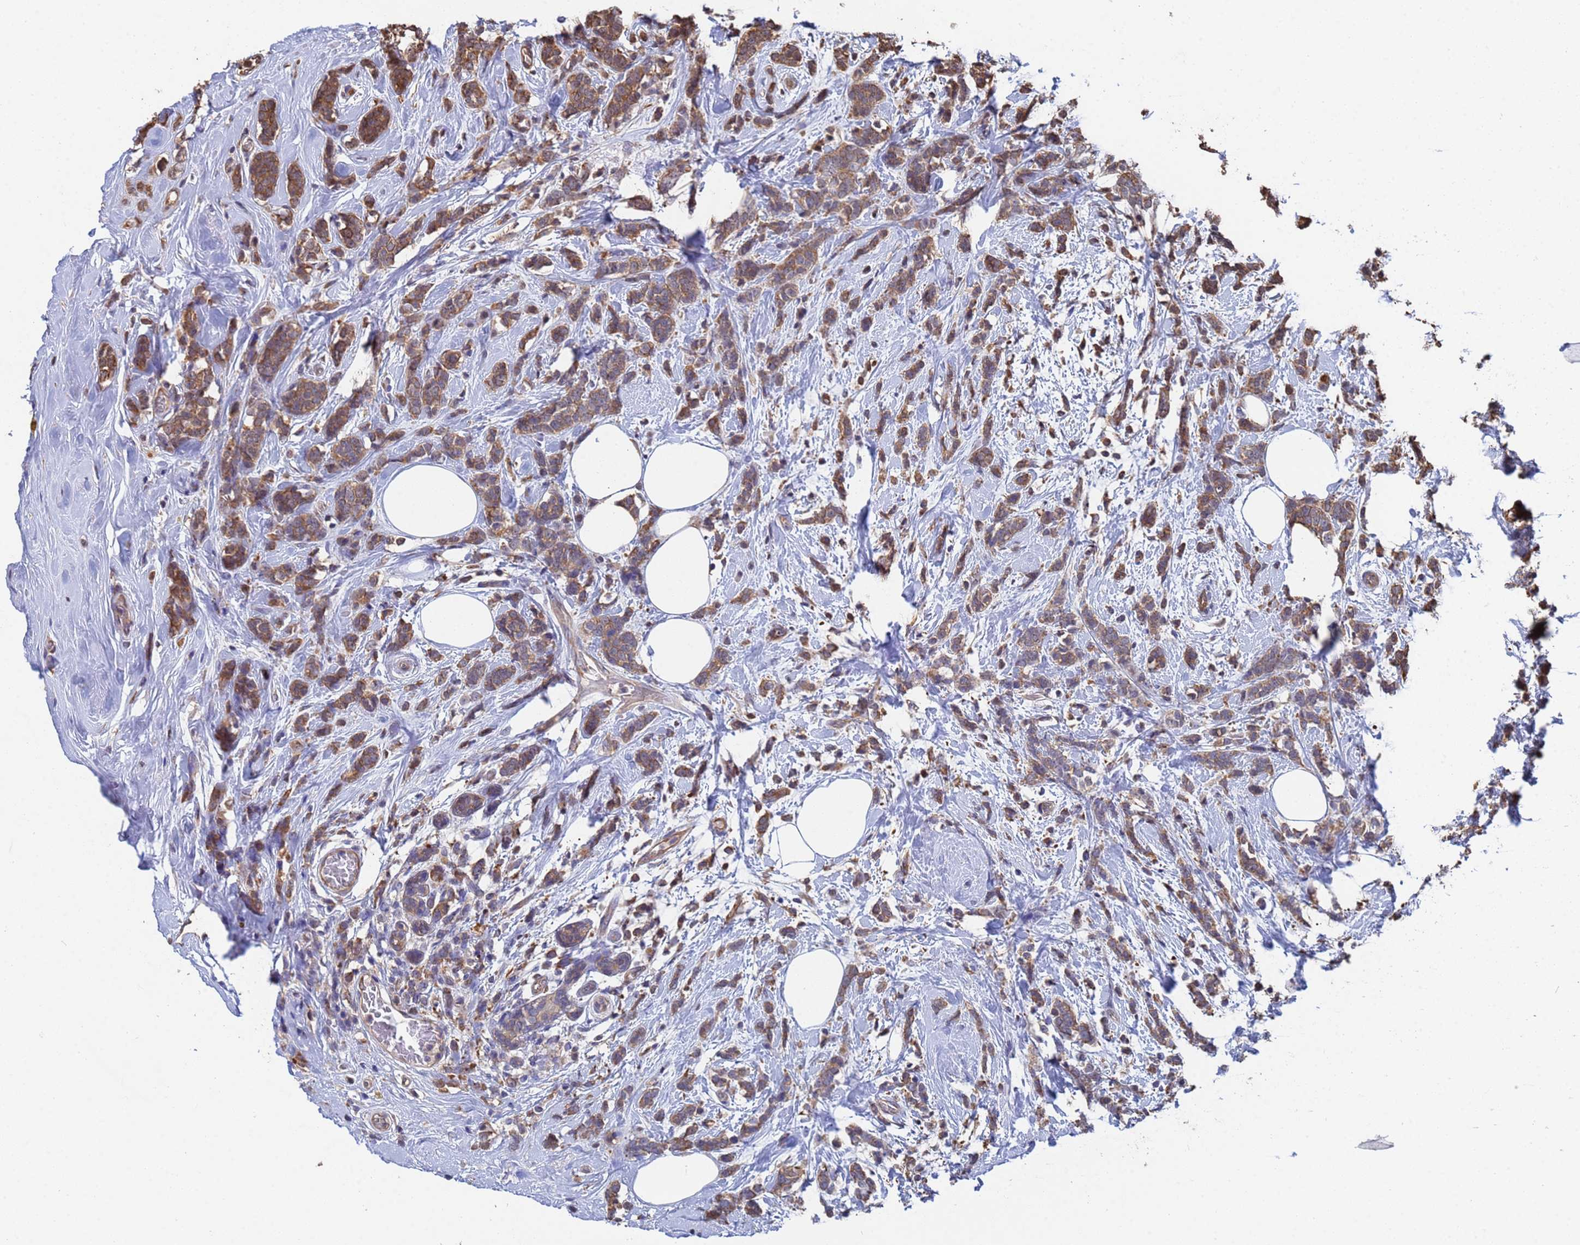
{"staining": {"intensity": "moderate", "quantity": ">75%", "location": "cytoplasmic/membranous"}, "tissue": "breast cancer", "cell_type": "Tumor cells", "image_type": "cancer", "snomed": [{"axis": "morphology", "description": "Lobular carcinoma"}, {"axis": "topography", "description": "Breast"}], "caption": "Immunohistochemistry (IHC) histopathology image of neoplastic tissue: human breast cancer stained using immunohistochemistry (IHC) shows medium levels of moderate protein expression localized specifically in the cytoplasmic/membranous of tumor cells, appearing as a cytoplasmic/membranous brown color.", "gene": "FAM25A", "patient": {"sex": "female", "age": 58}}